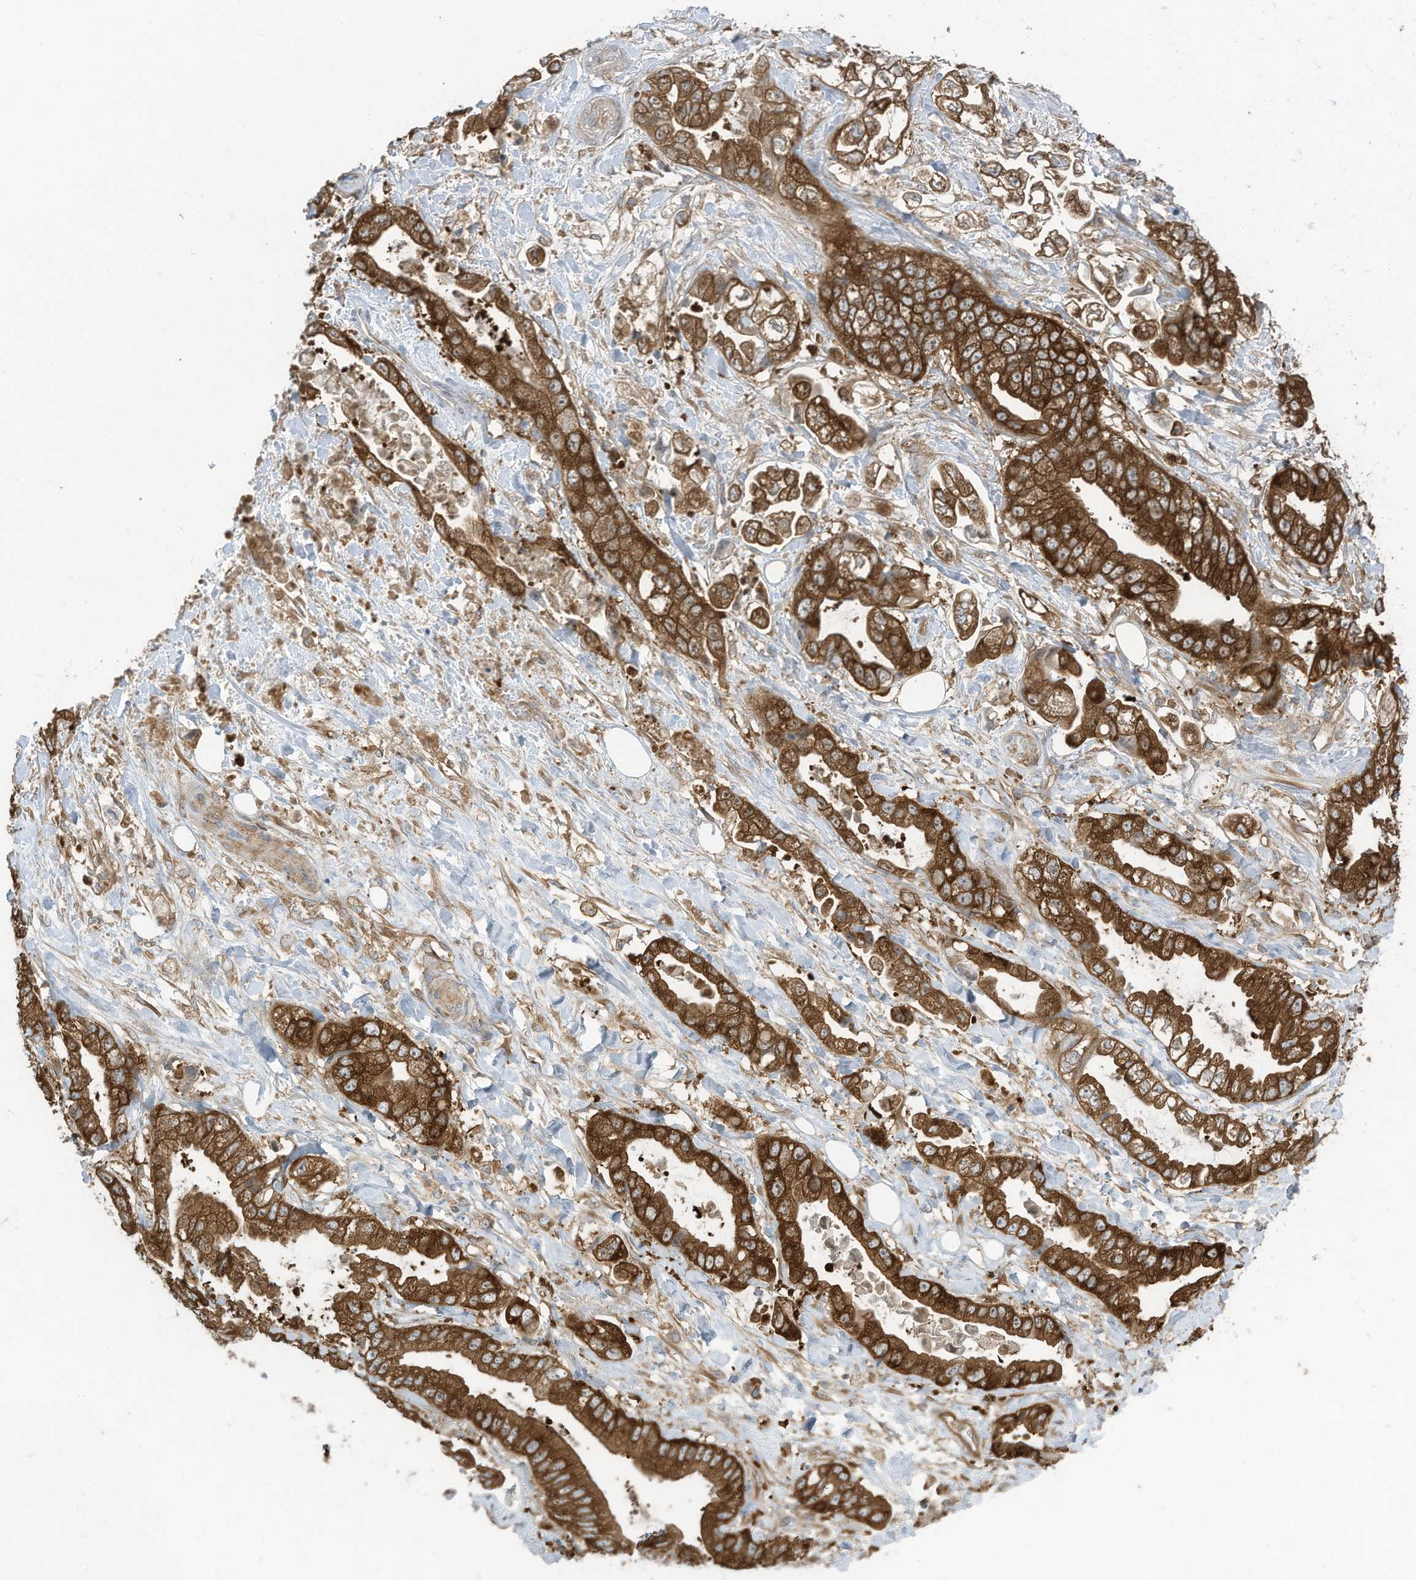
{"staining": {"intensity": "strong", "quantity": ">75%", "location": "cytoplasmic/membranous"}, "tissue": "stomach cancer", "cell_type": "Tumor cells", "image_type": "cancer", "snomed": [{"axis": "morphology", "description": "Adenocarcinoma, NOS"}, {"axis": "topography", "description": "Stomach"}], "caption": "DAB (3,3'-diaminobenzidine) immunohistochemical staining of human stomach cancer shows strong cytoplasmic/membranous protein expression in approximately >75% of tumor cells.", "gene": "OLA1", "patient": {"sex": "male", "age": 62}}